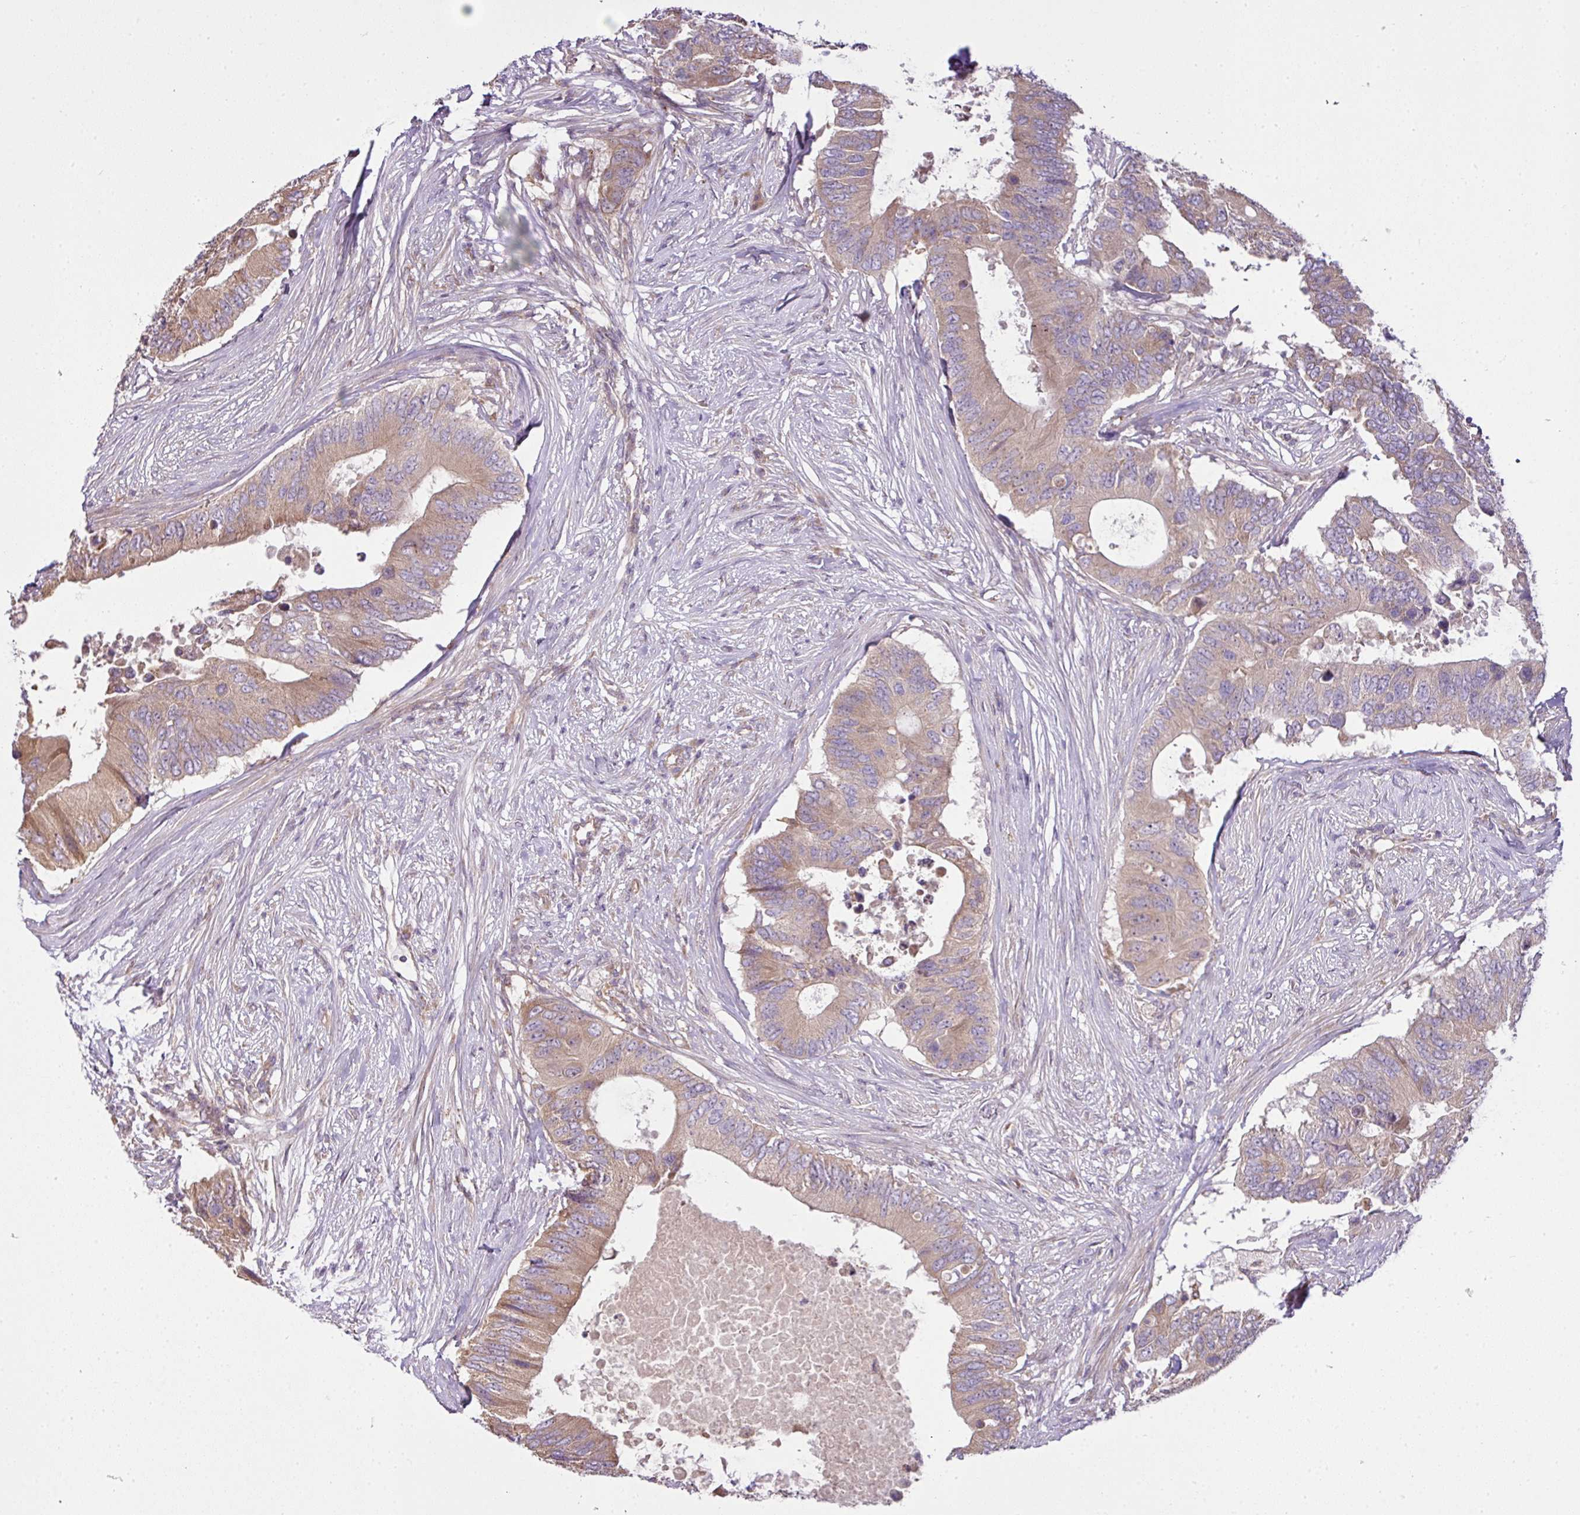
{"staining": {"intensity": "weak", "quantity": ">75%", "location": "cytoplasmic/membranous"}, "tissue": "colorectal cancer", "cell_type": "Tumor cells", "image_type": "cancer", "snomed": [{"axis": "morphology", "description": "Adenocarcinoma, NOS"}, {"axis": "topography", "description": "Colon"}], "caption": "Immunohistochemistry (DAB (3,3'-diaminobenzidine)) staining of human colorectal cancer (adenocarcinoma) exhibits weak cytoplasmic/membranous protein staining in approximately >75% of tumor cells.", "gene": "COX18", "patient": {"sex": "male", "age": 71}}